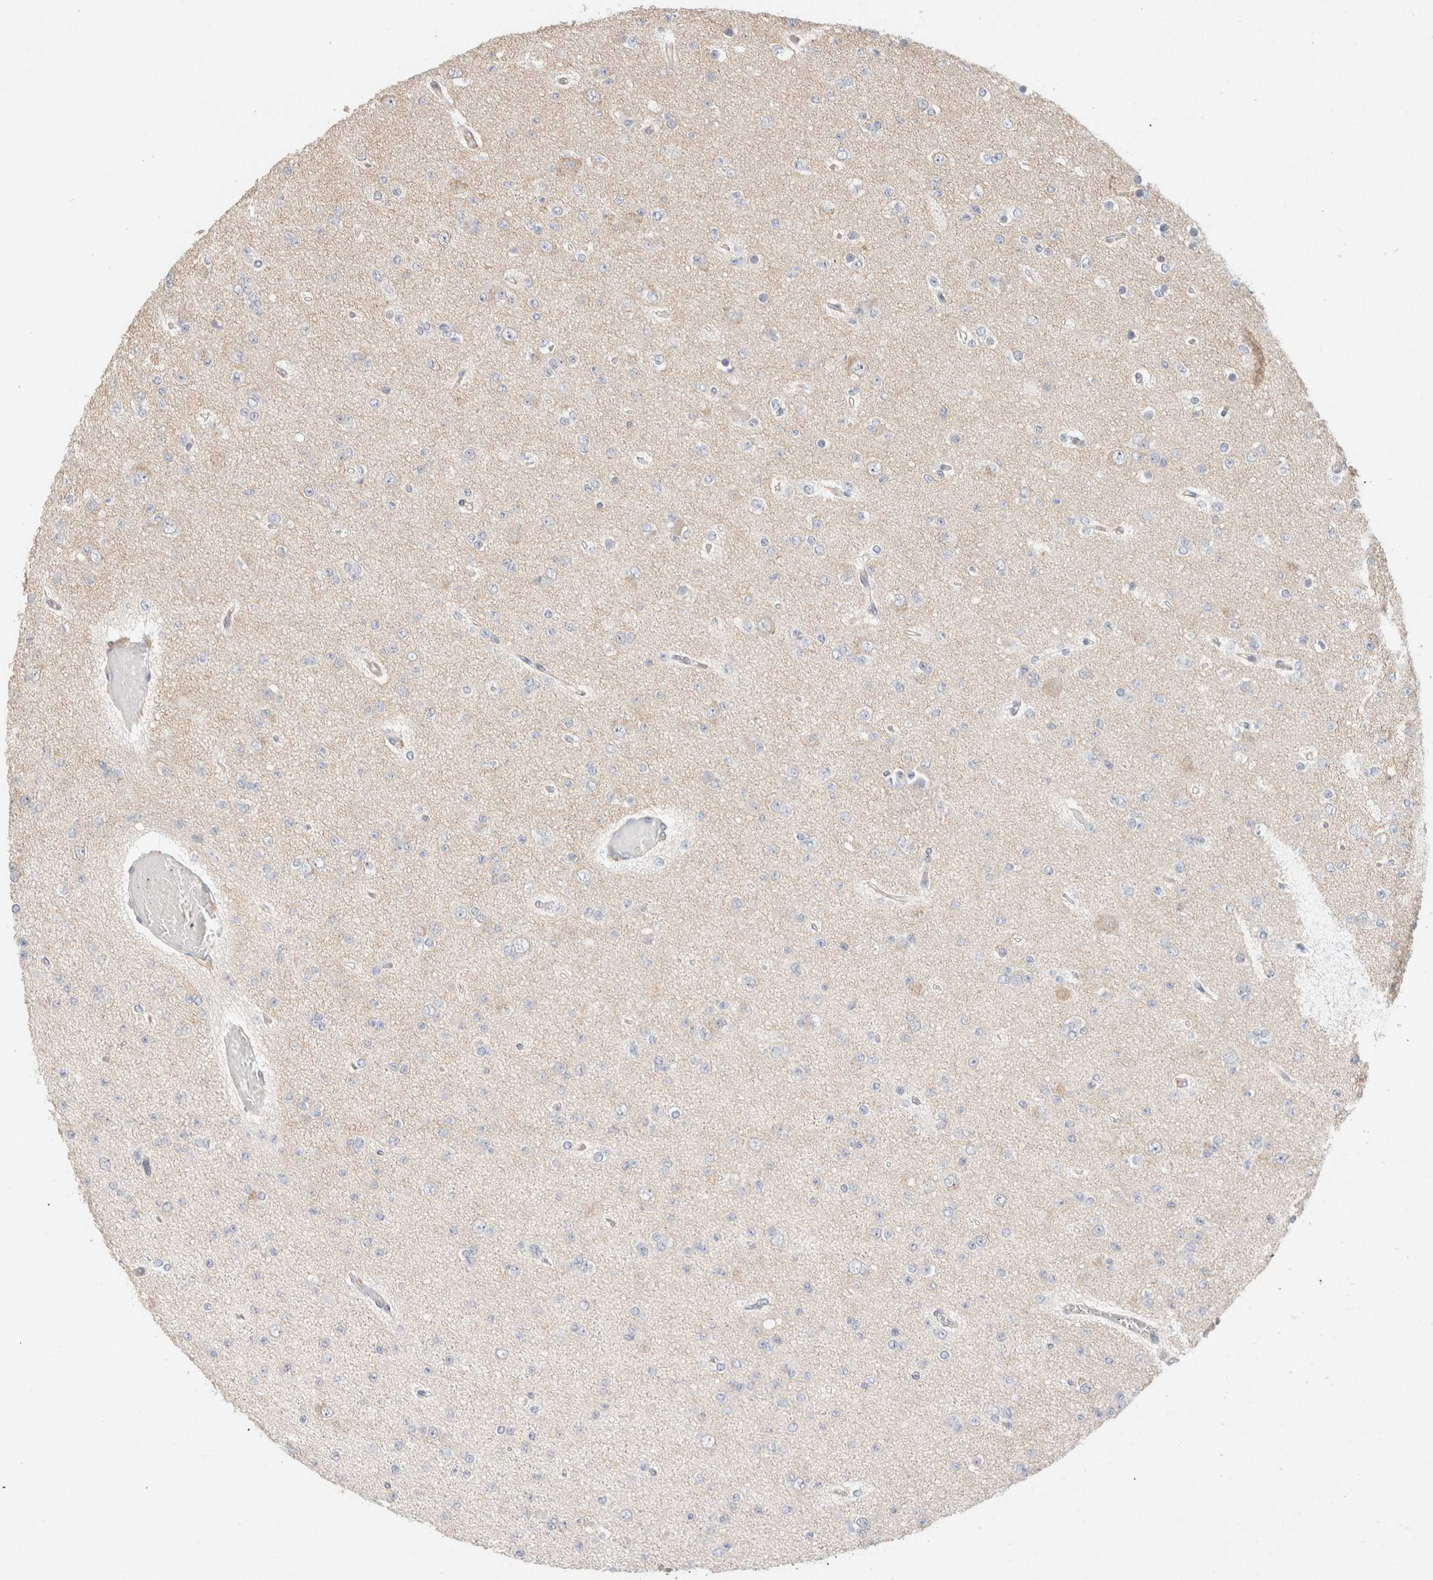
{"staining": {"intensity": "negative", "quantity": "none", "location": "none"}, "tissue": "glioma", "cell_type": "Tumor cells", "image_type": "cancer", "snomed": [{"axis": "morphology", "description": "Glioma, malignant, Low grade"}, {"axis": "topography", "description": "Brain"}], "caption": "High power microscopy photomicrograph of an immunohistochemistry (IHC) micrograph of malignant glioma (low-grade), revealing no significant expression in tumor cells.", "gene": "ID3", "patient": {"sex": "female", "age": 22}}